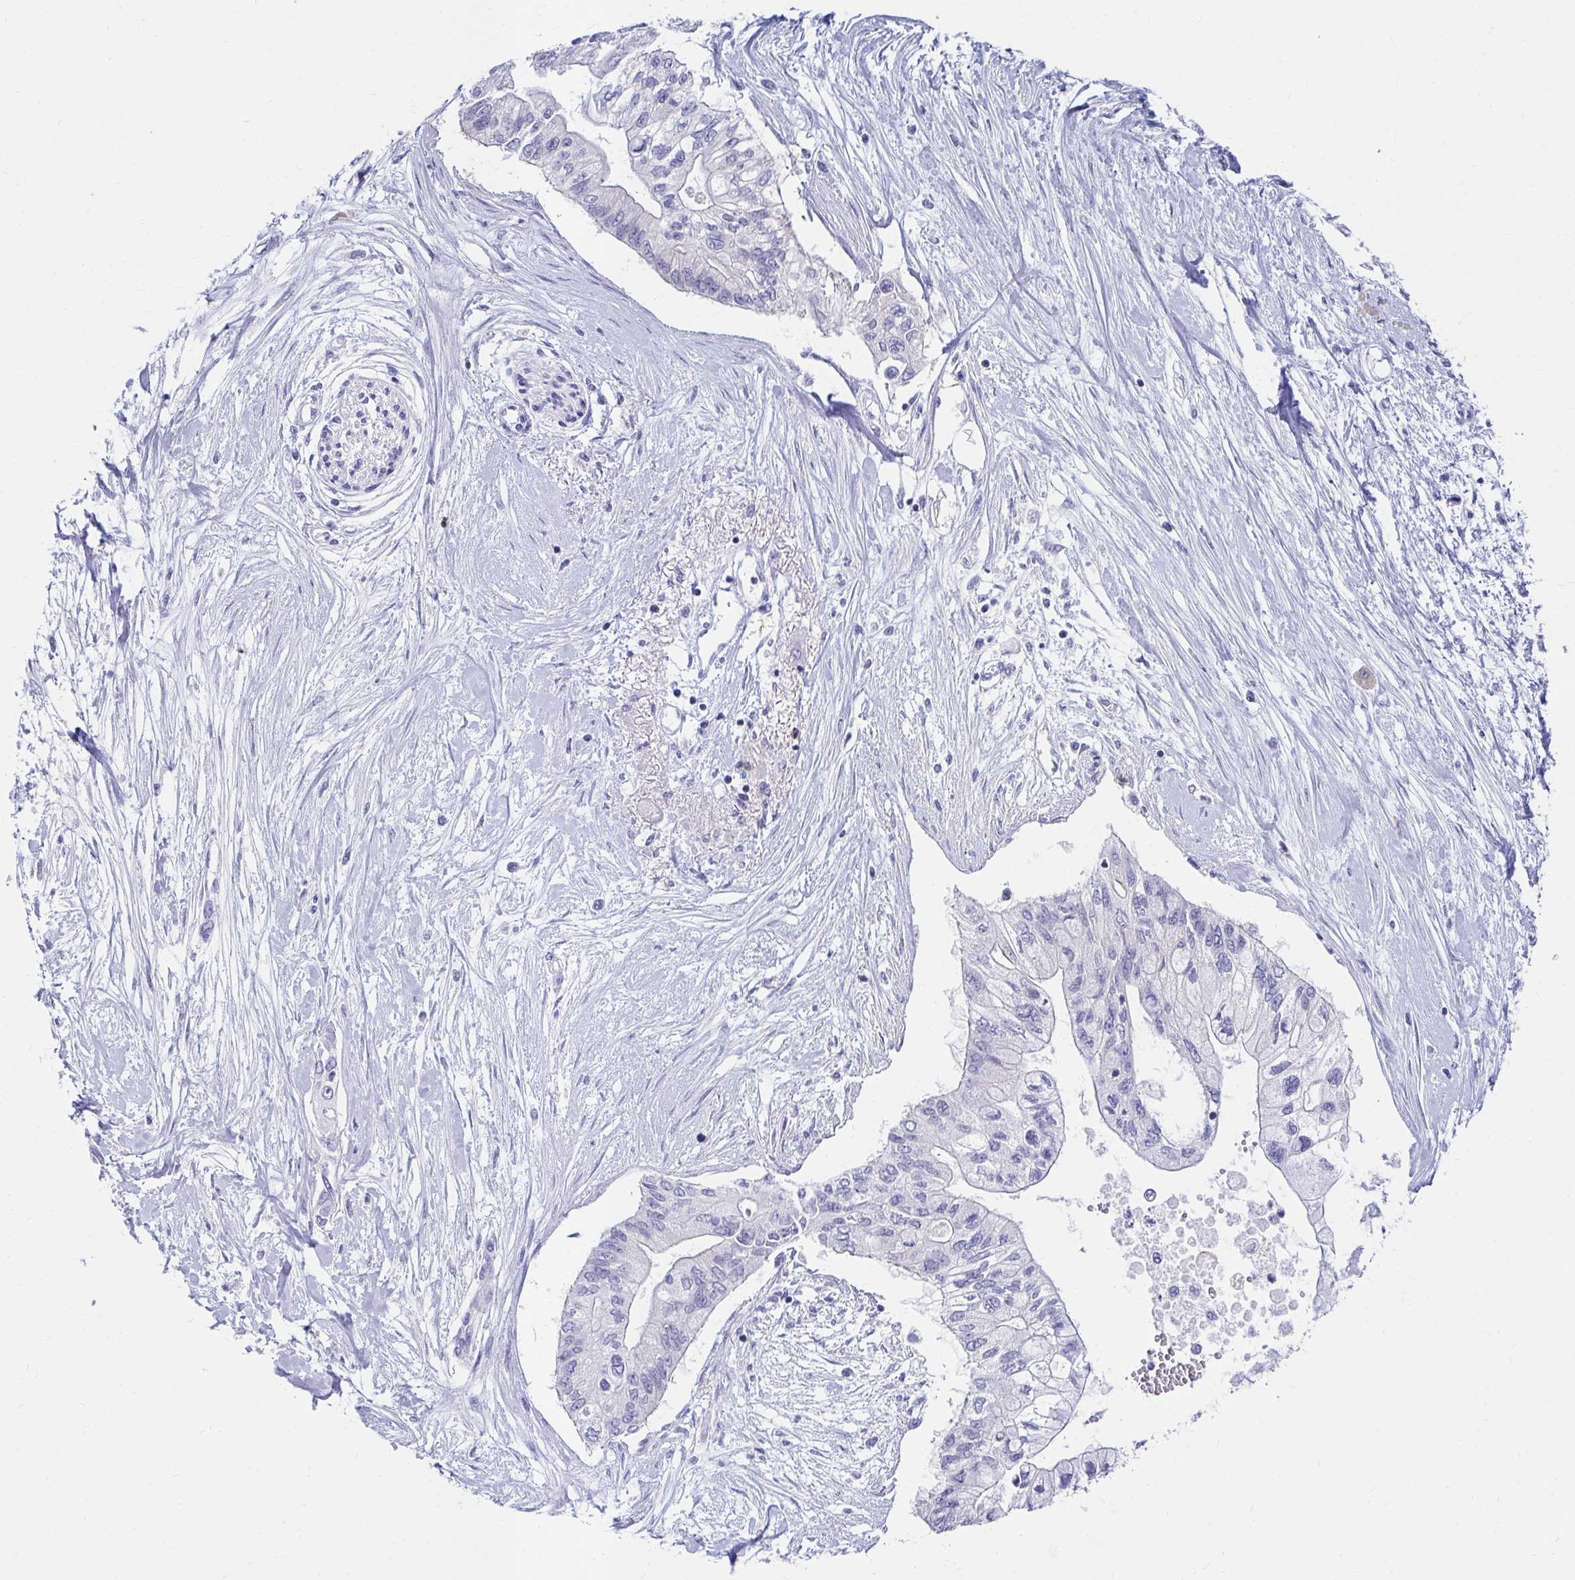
{"staining": {"intensity": "negative", "quantity": "none", "location": "none"}, "tissue": "pancreatic cancer", "cell_type": "Tumor cells", "image_type": "cancer", "snomed": [{"axis": "morphology", "description": "Adenocarcinoma, NOS"}, {"axis": "topography", "description": "Pancreas"}], "caption": "This is an IHC image of human pancreatic adenocarcinoma. There is no expression in tumor cells.", "gene": "C19orf81", "patient": {"sex": "female", "age": 77}}